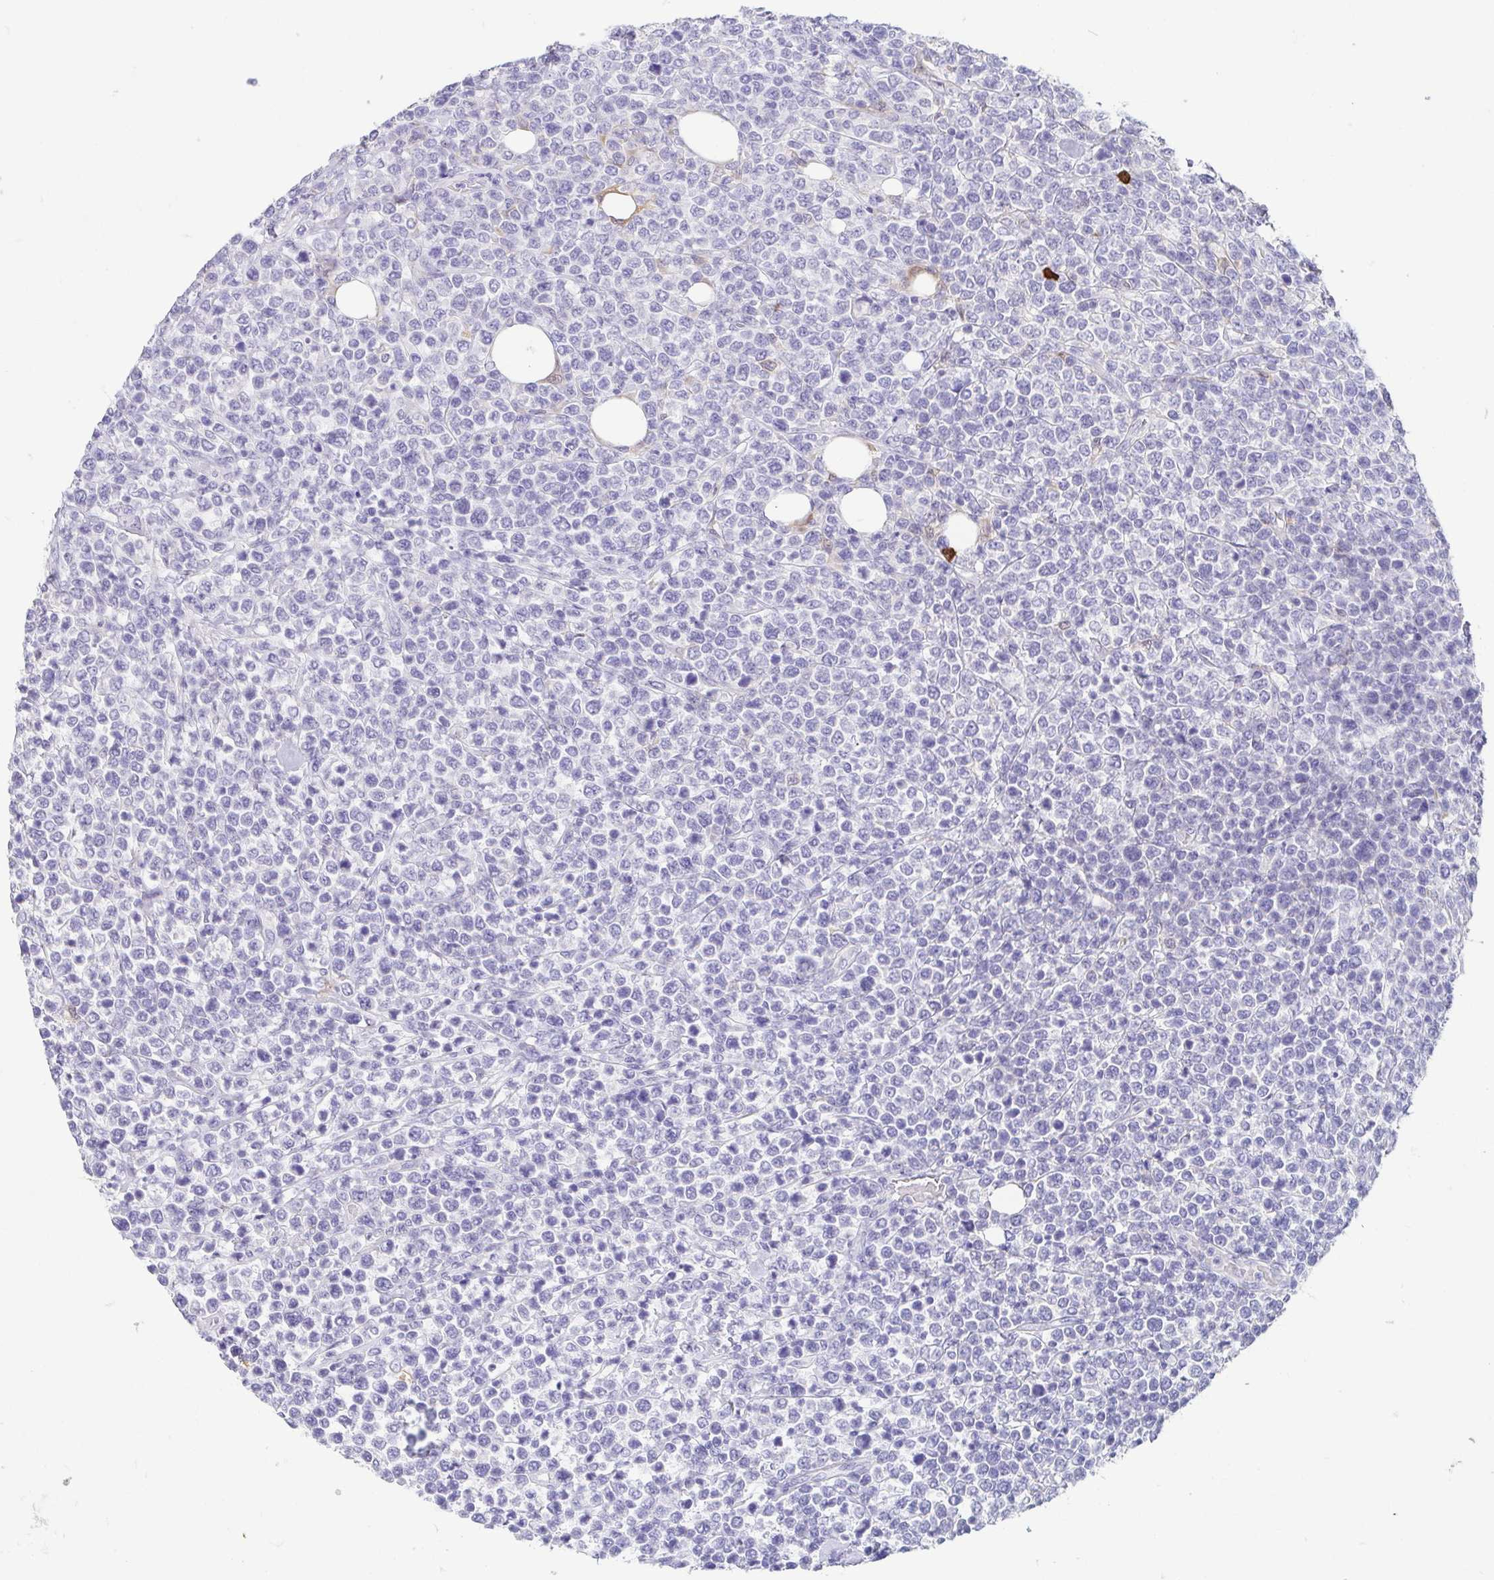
{"staining": {"intensity": "negative", "quantity": "none", "location": "none"}, "tissue": "lymphoma", "cell_type": "Tumor cells", "image_type": "cancer", "snomed": [{"axis": "morphology", "description": "Malignant lymphoma, non-Hodgkin's type, High grade"}, {"axis": "topography", "description": "Soft tissue"}], "caption": "A high-resolution image shows IHC staining of lymphoma, which reveals no significant staining in tumor cells.", "gene": "FABP3", "patient": {"sex": "female", "age": 56}}